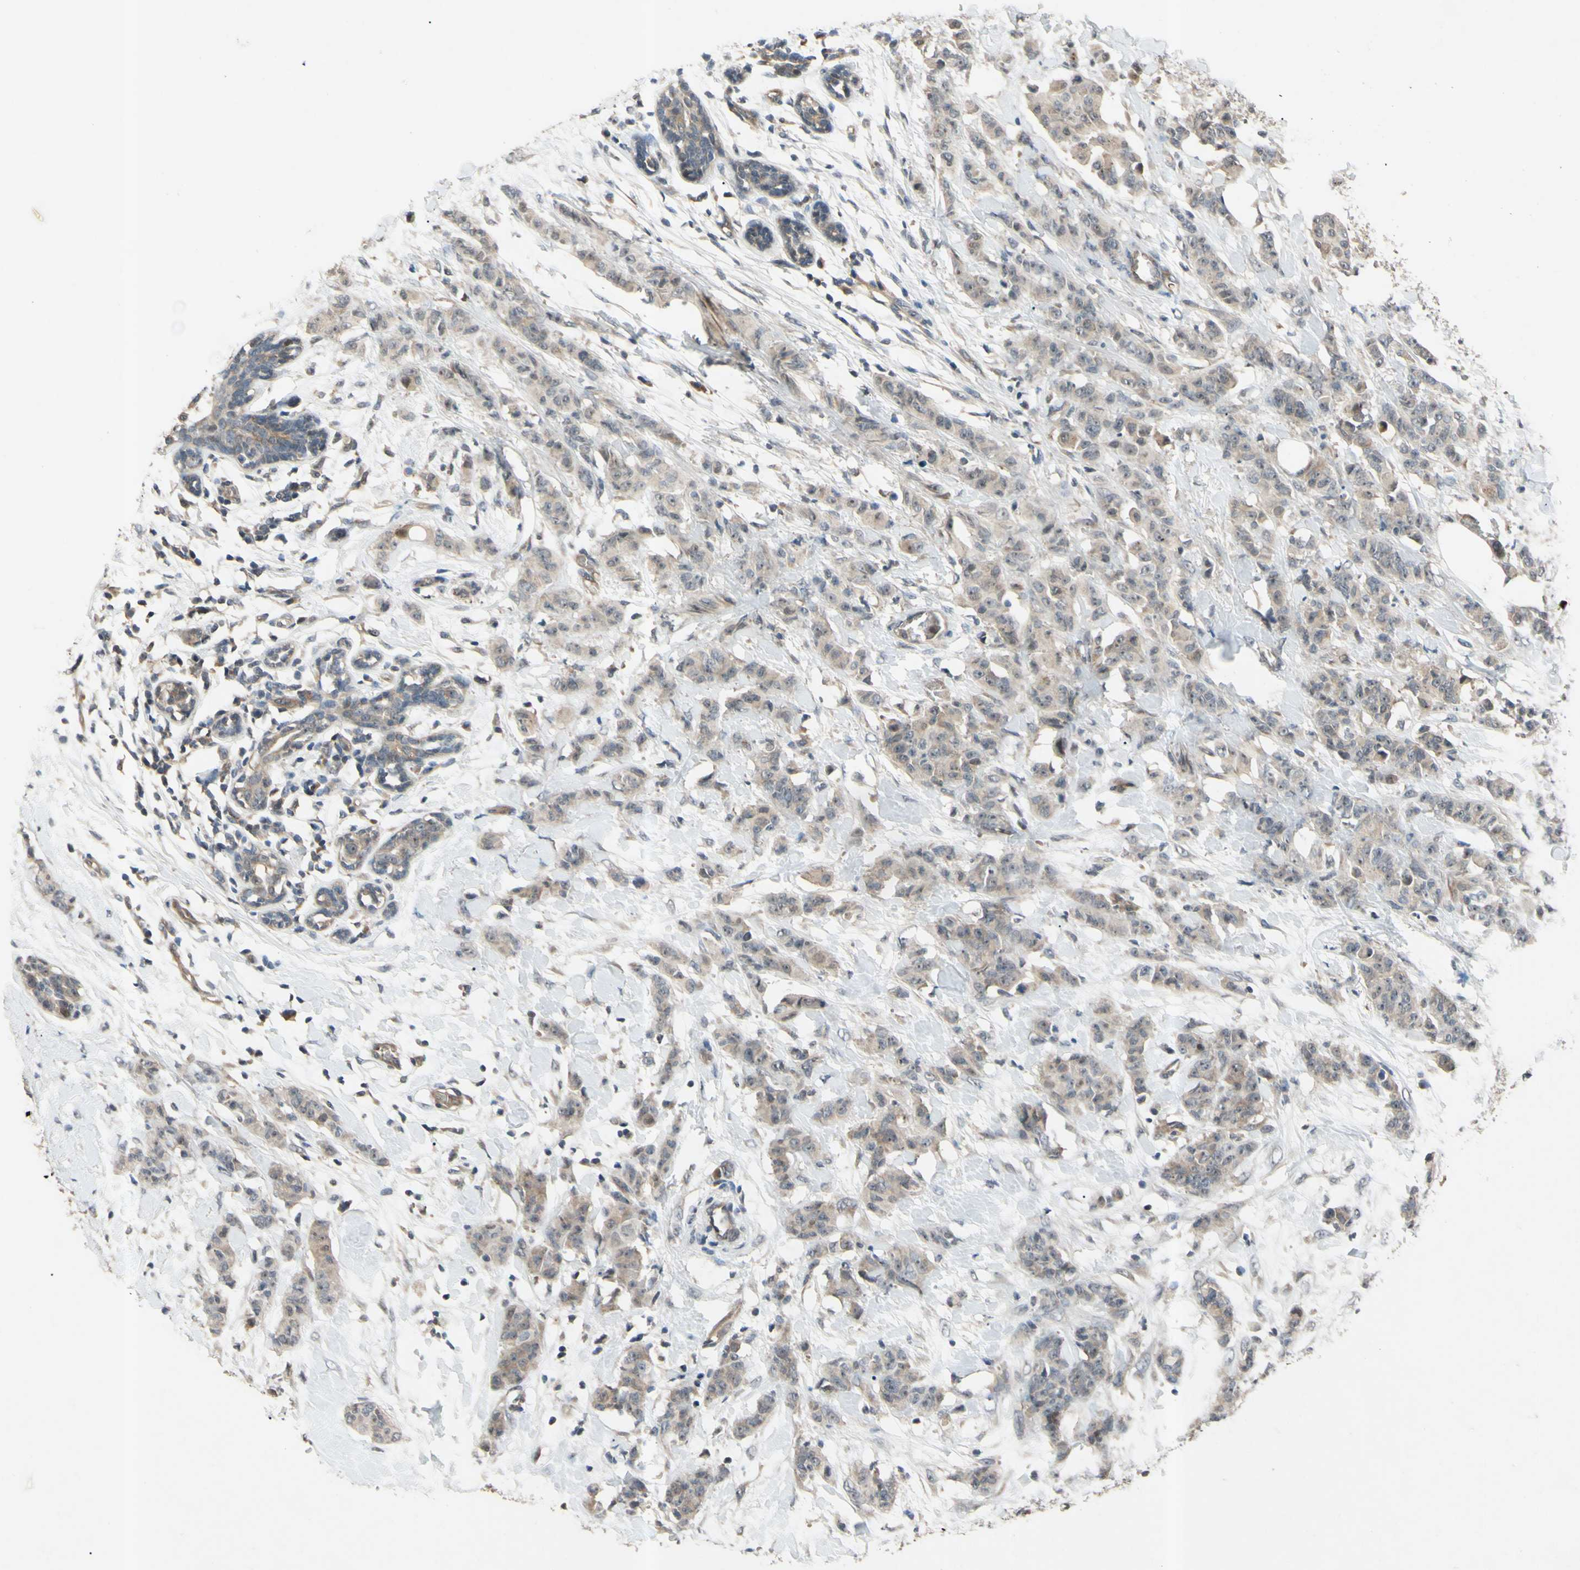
{"staining": {"intensity": "weak", "quantity": ">75%", "location": "cytoplasmic/membranous"}, "tissue": "breast cancer", "cell_type": "Tumor cells", "image_type": "cancer", "snomed": [{"axis": "morphology", "description": "Normal tissue, NOS"}, {"axis": "morphology", "description": "Duct carcinoma"}, {"axis": "topography", "description": "Breast"}], "caption": "DAB immunohistochemical staining of breast cancer shows weak cytoplasmic/membranous protein expression in about >75% of tumor cells.", "gene": "ALK", "patient": {"sex": "female", "age": 40}}